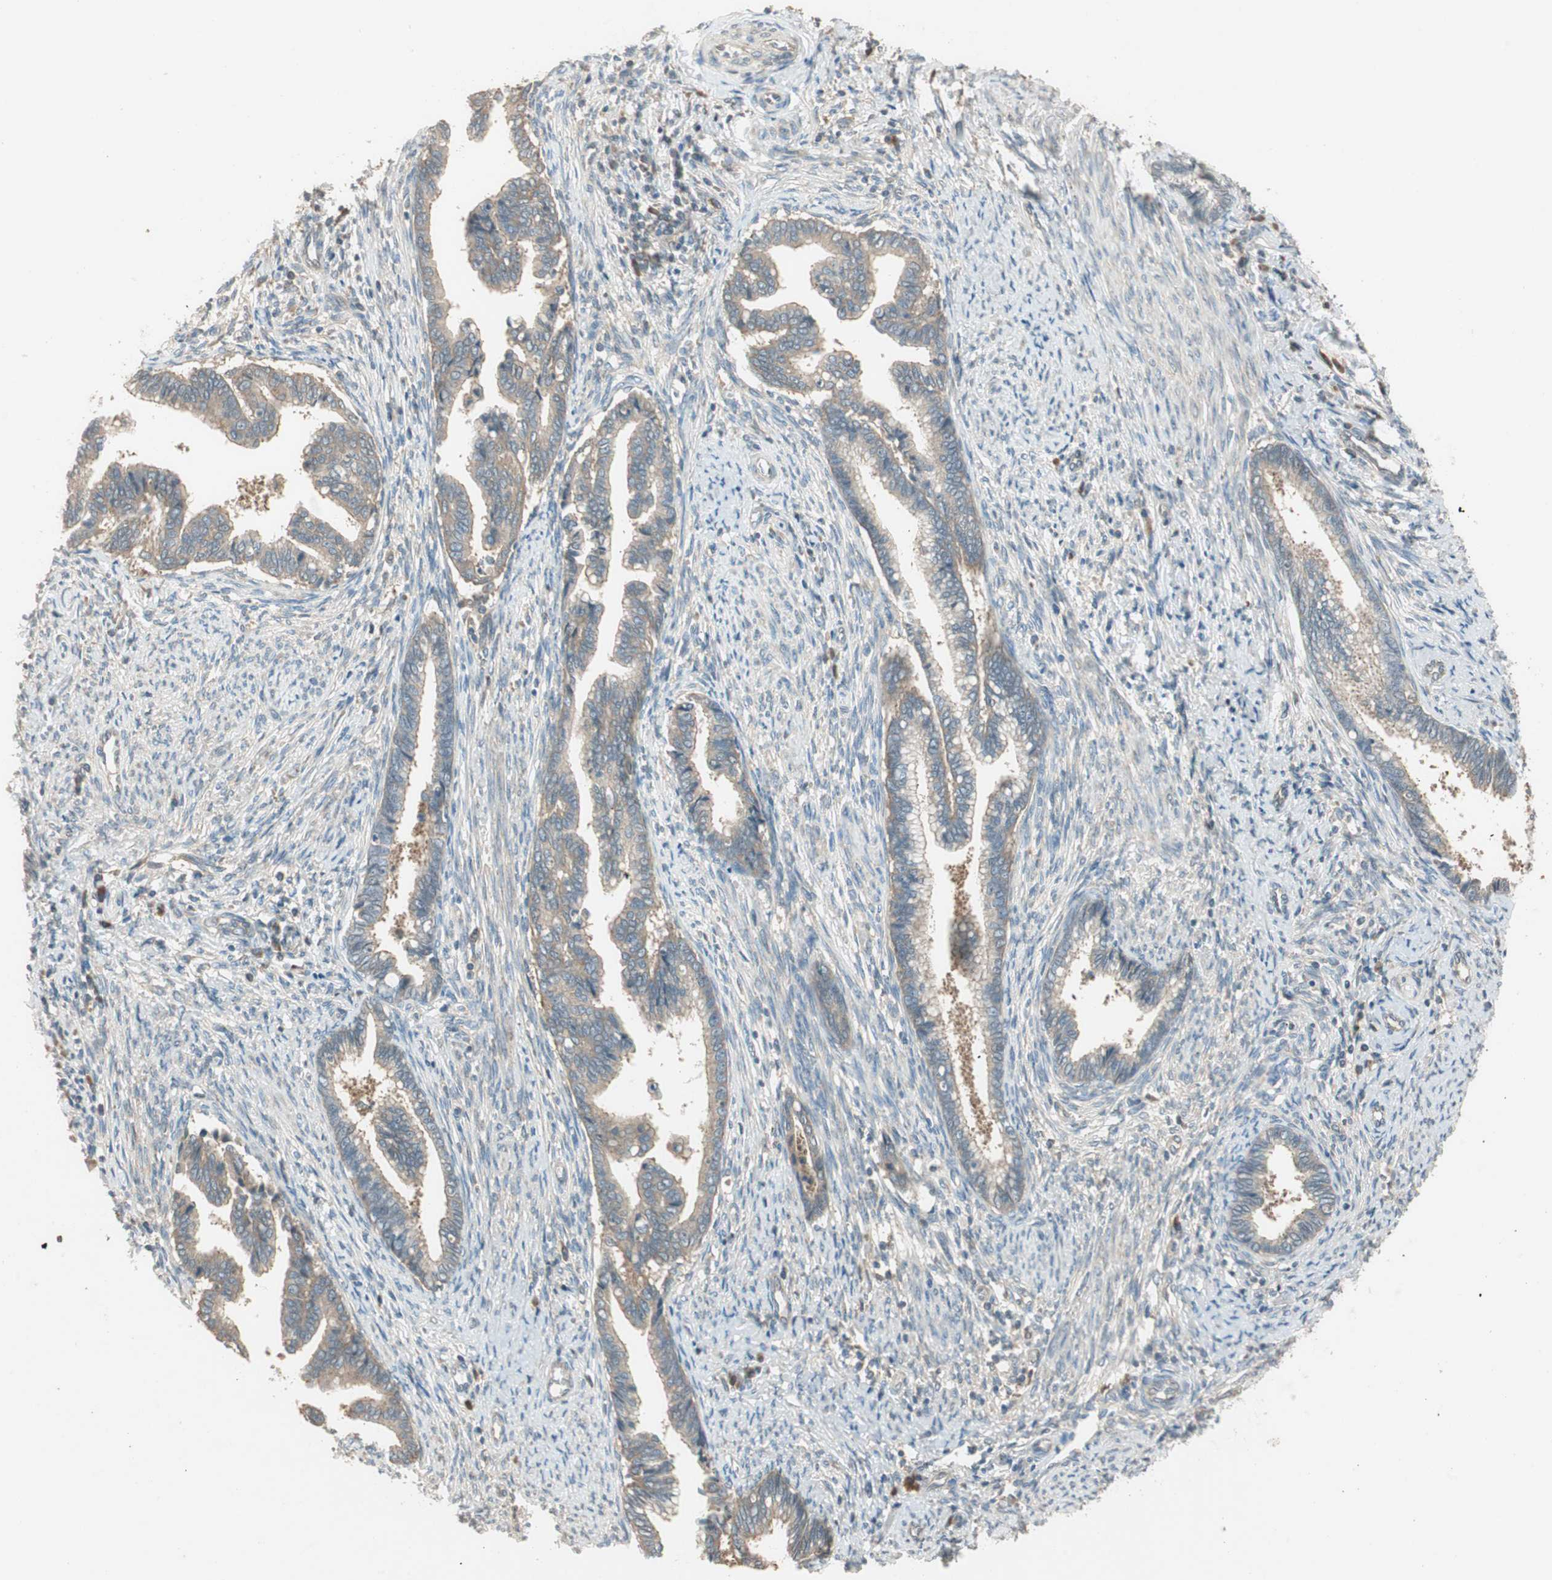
{"staining": {"intensity": "weak", "quantity": ">75%", "location": "cytoplasmic/membranous"}, "tissue": "cervical cancer", "cell_type": "Tumor cells", "image_type": "cancer", "snomed": [{"axis": "morphology", "description": "Adenocarcinoma, NOS"}, {"axis": "topography", "description": "Cervix"}], "caption": "A photomicrograph of human adenocarcinoma (cervical) stained for a protein displays weak cytoplasmic/membranous brown staining in tumor cells.", "gene": "NCLN", "patient": {"sex": "female", "age": 44}}